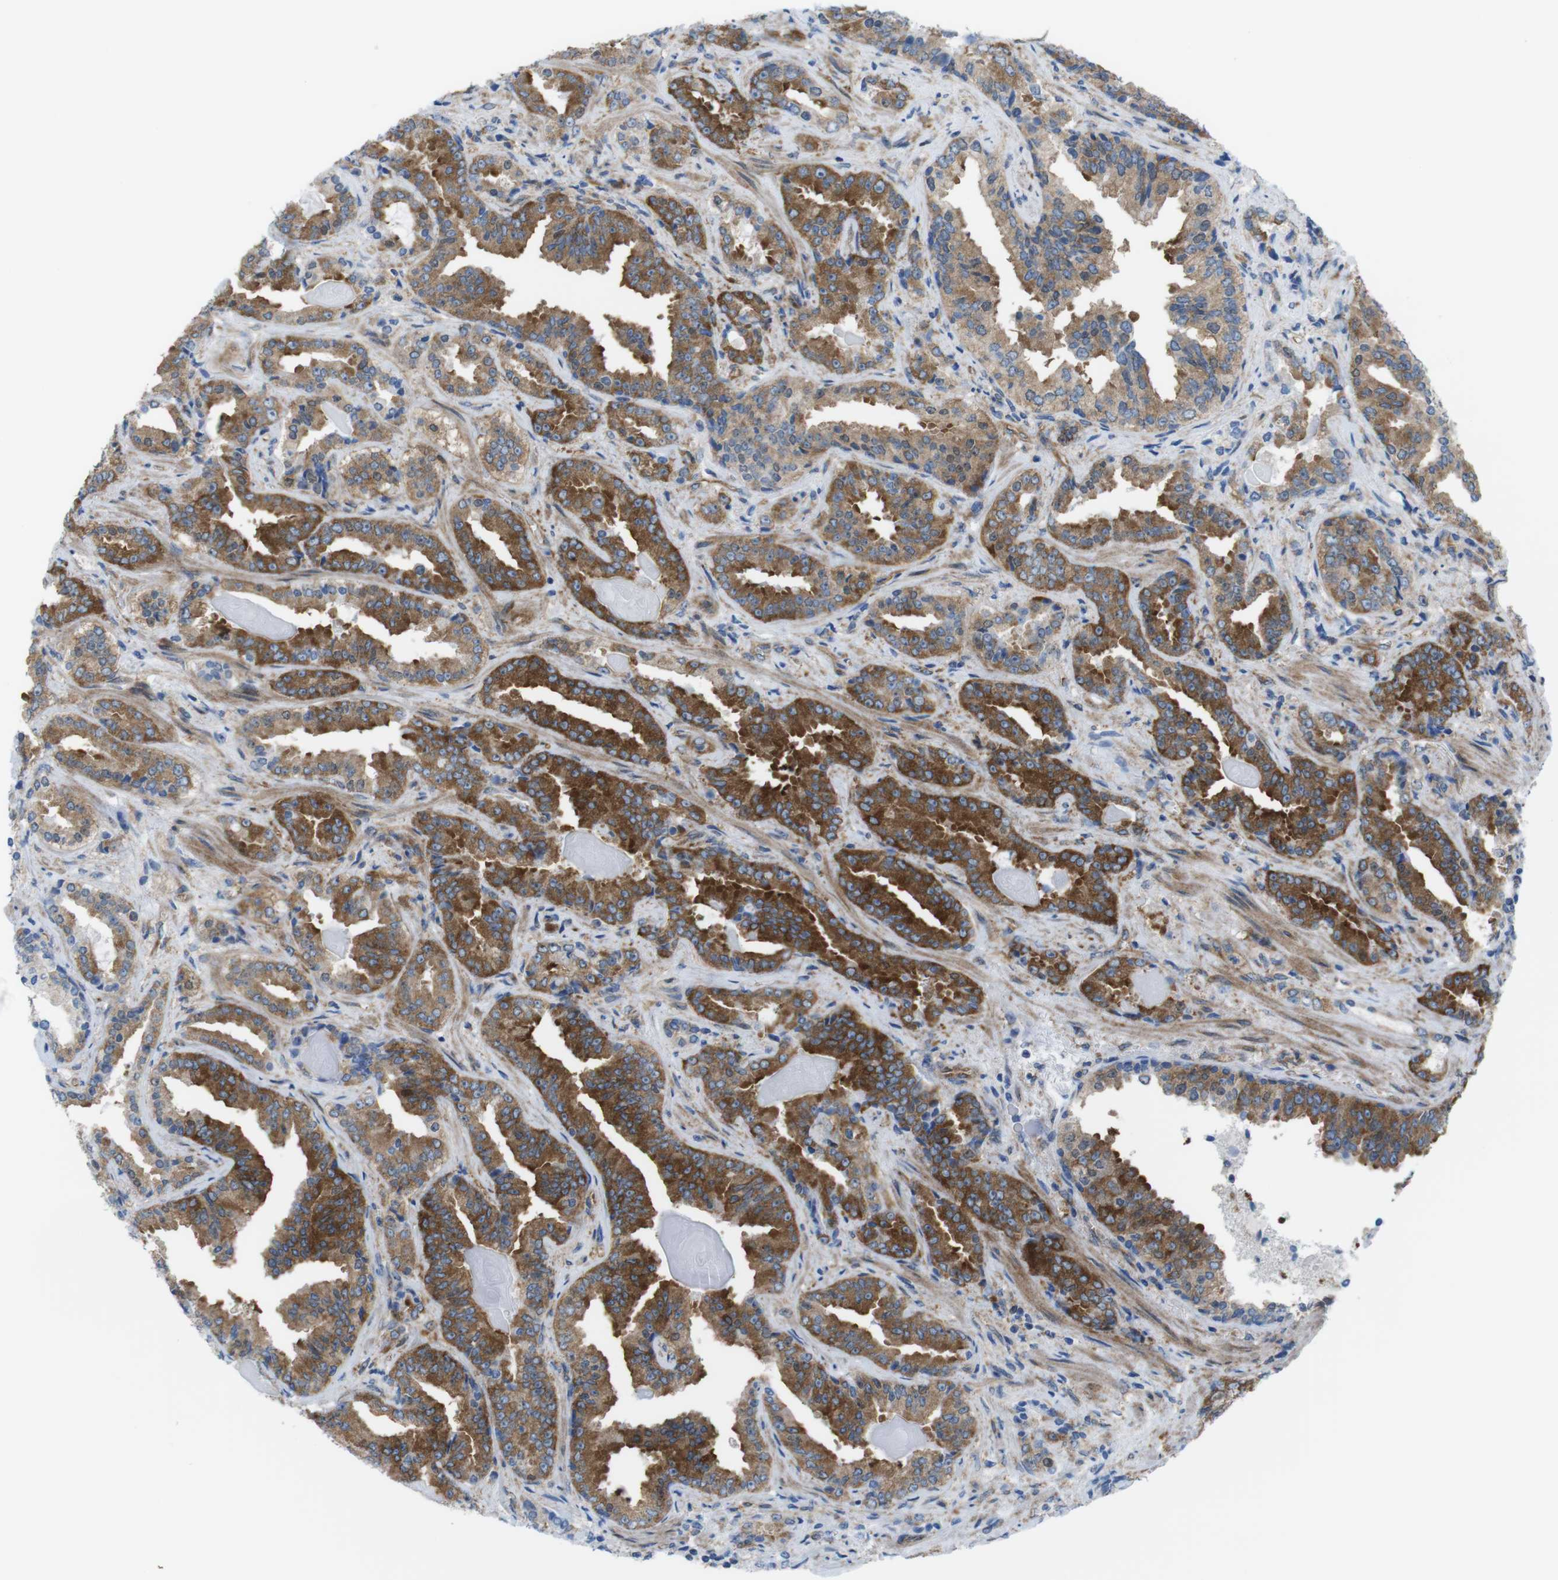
{"staining": {"intensity": "moderate", "quantity": ">75%", "location": "cytoplasmic/membranous"}, "tissue": "prostate cancer", "cell_type": "Tumor cells", "image_type": "cancer", "snomed": [{"axis": "morphology", "description": "Adenocarcinoma, Low grade"}, {"axis": "topography", "description": "Prostate"}], "caption": "Adenocarcinoma (low-grade) (prostate) tissue shows moderate cytoplasmic/membranous positivity in about >75% of tumor cells", "gene": "DIAPH2", "patient": {"sex": "male", "age": 60}}